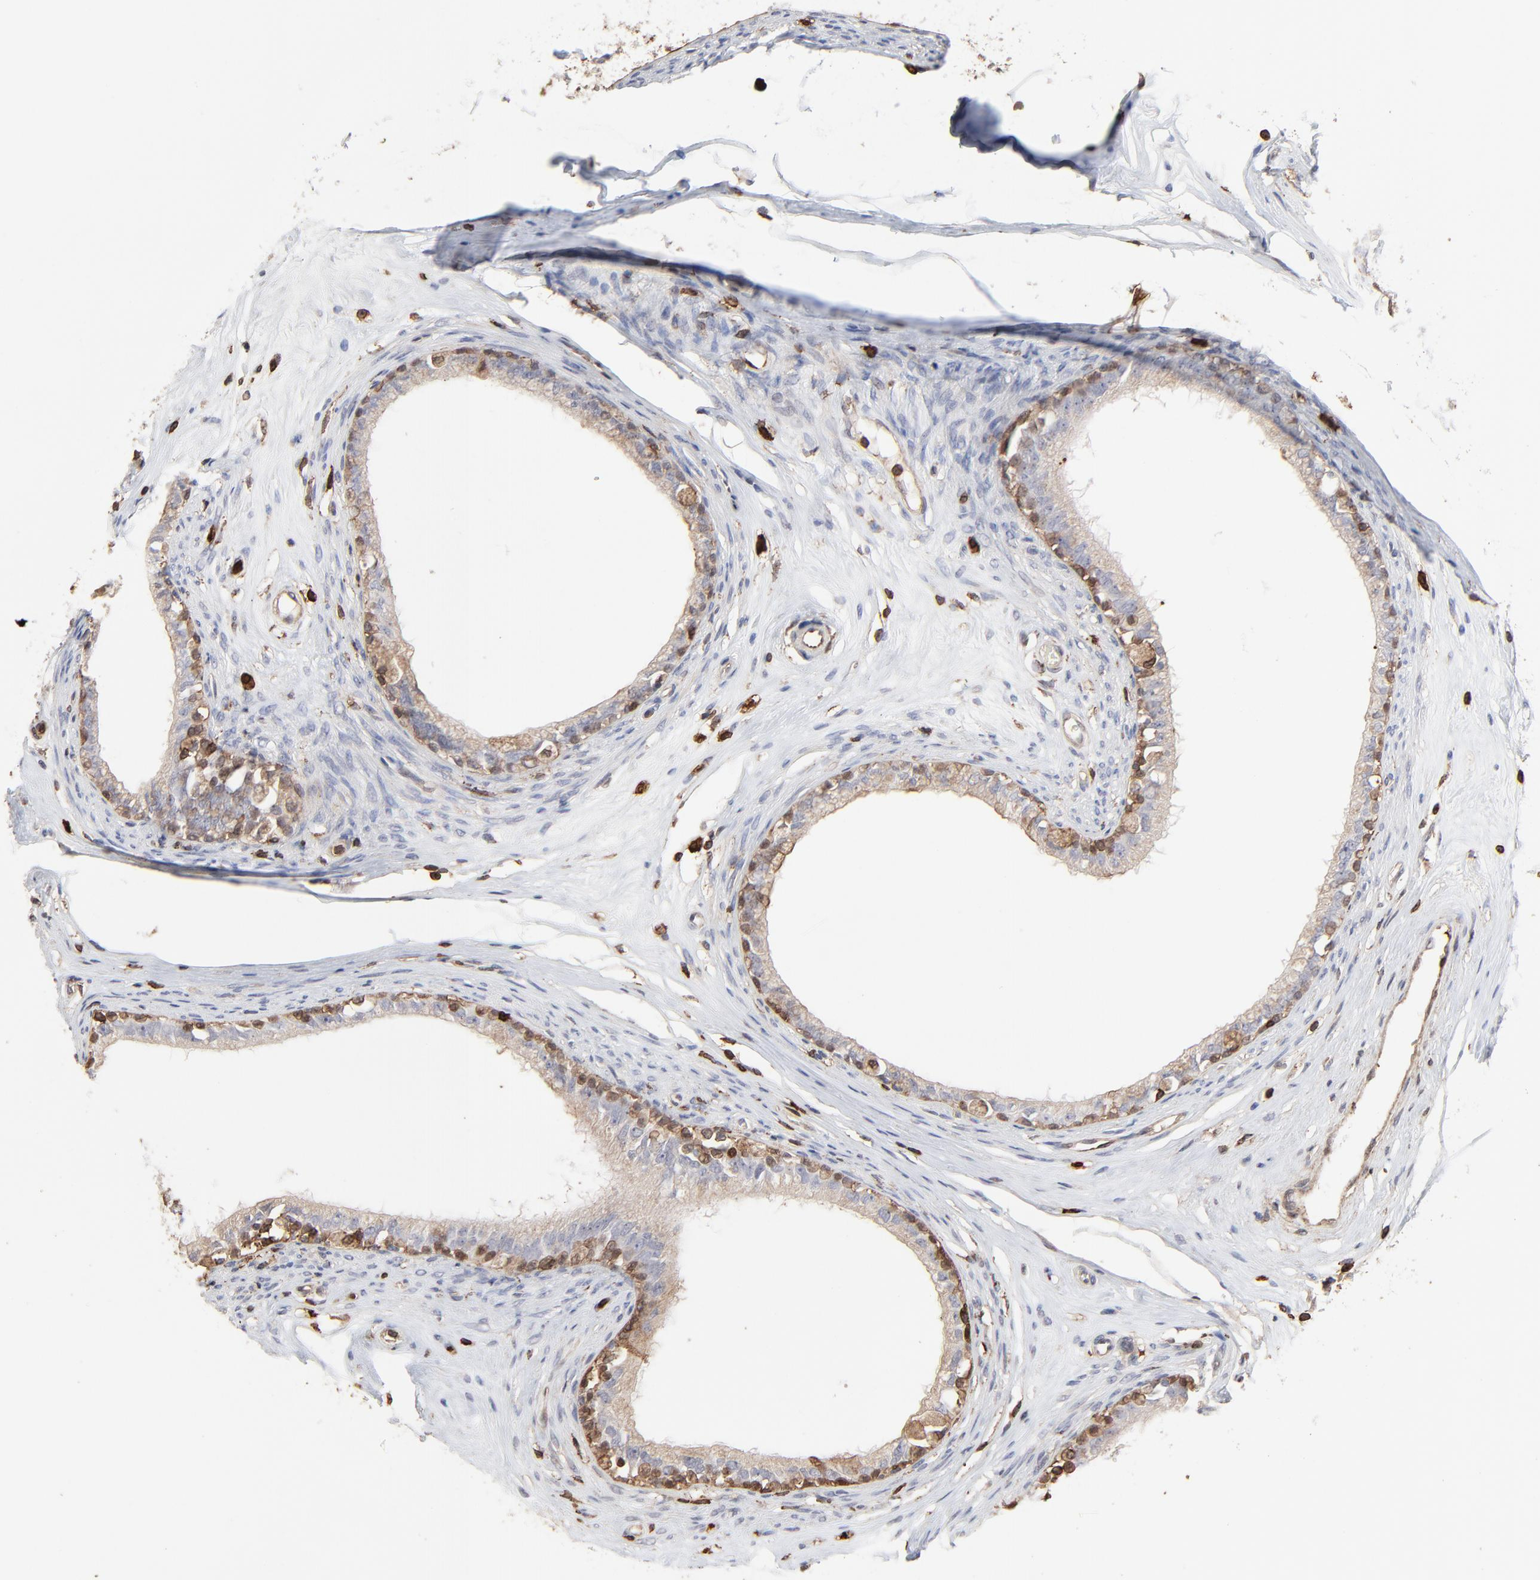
{"staining": {"intensity": "strong", "quantity": ">75%", "location": "cytoplasmic/membranous,nuclear"}, "tissue": "epididymis", "cell_type": "Glandular cells", "image_type": "normal", "snomed": [{"axis": "morphology", "description": "Normal tissue, NOS"}, {"axis": "morphology", "description": "Inflammation, NOS"}, {"axis": "topography", "description": "Epididymis"}], "caption": "Protein expression analysis of benign human epididymis reveals strong cytoplasmic/membranous,nuclear expression in about >75% of glandular cells.", "gene": "SLC6A14", "patient": {"sex": "male", "age": 84}}